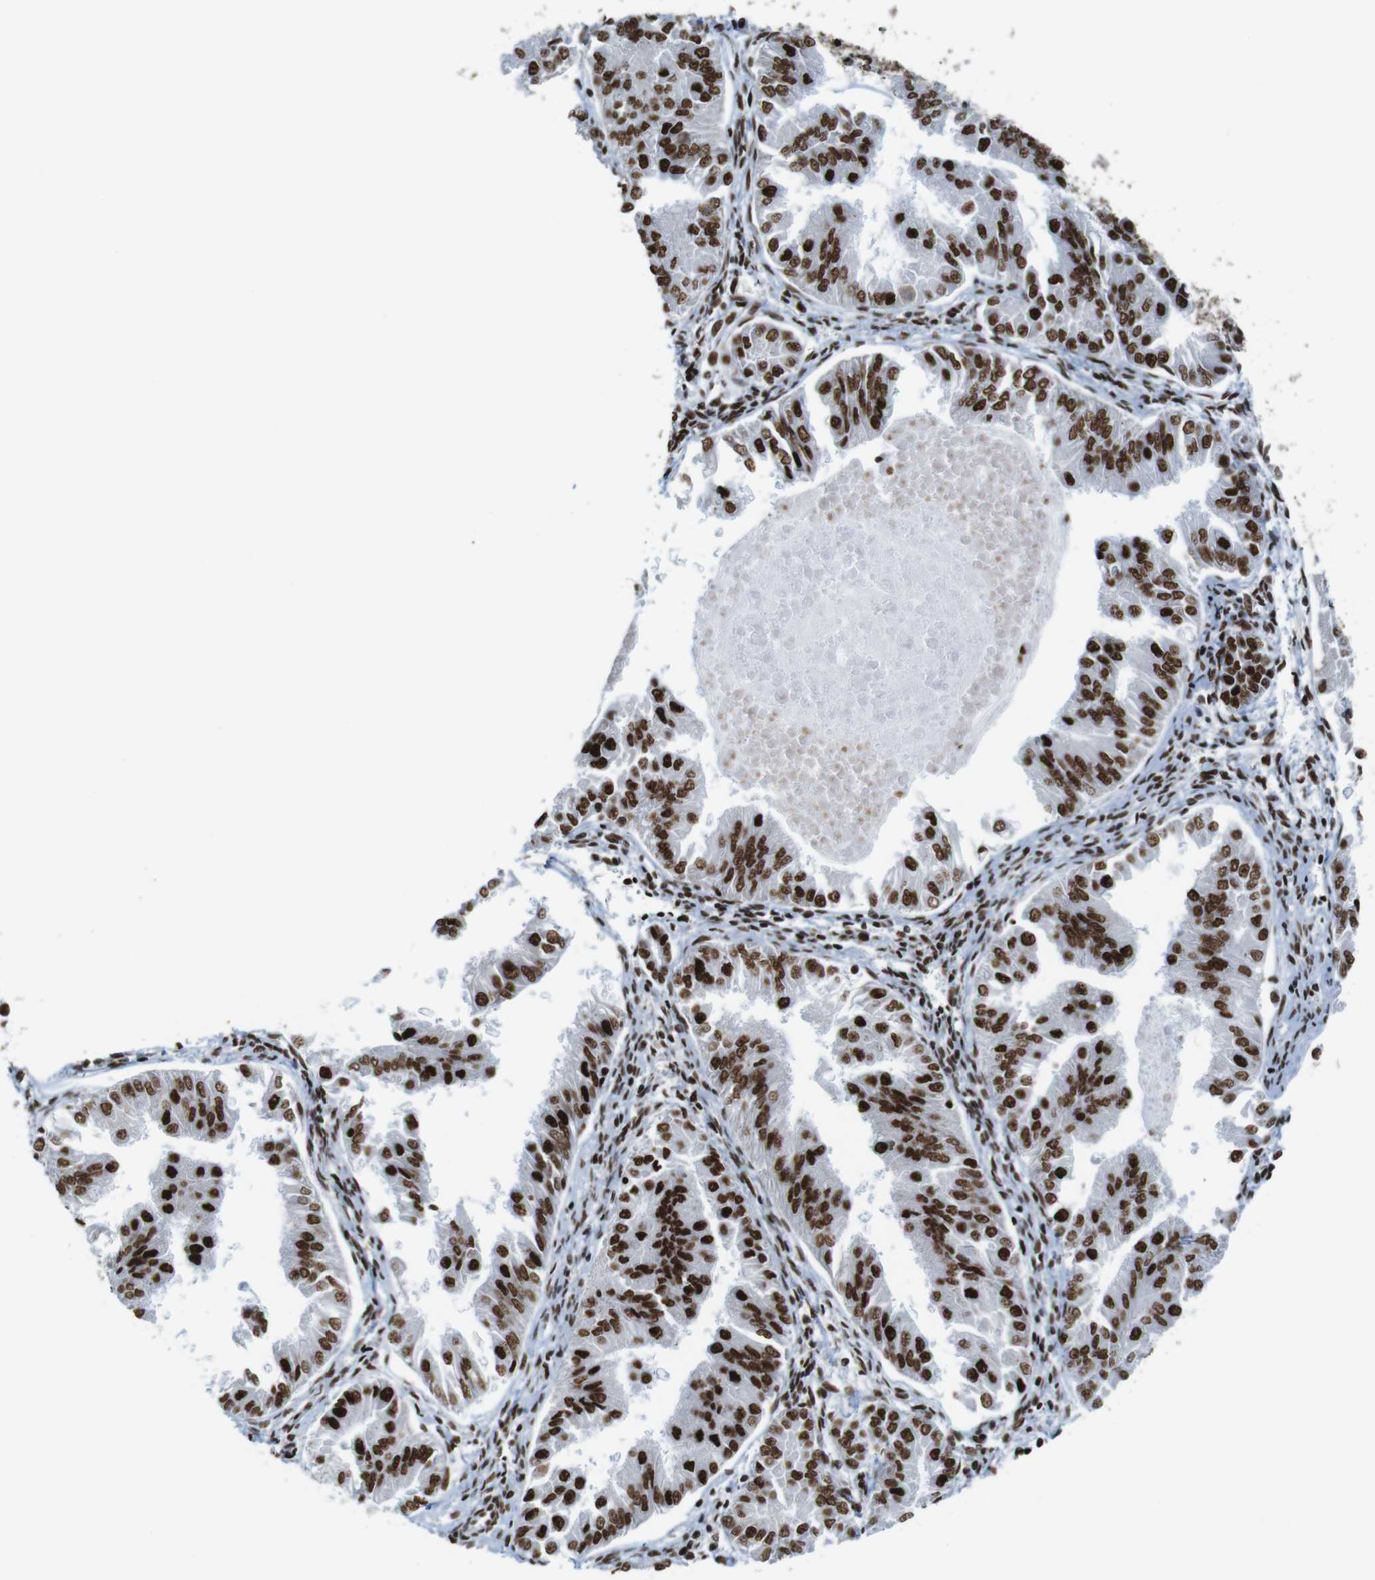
{"staining": {"intensity": "strong", "quantity": ">75%", "location": "nuclear"}, "tissue": "endometrial cancer", "cell_type": "Tumor cells", "image_type": "cancer", "snomed": [{"axis": "morphology", "description": "Adenocarcinoma, NOS"}, {"axis": "topography", "description": "Endometrium"}], "caption": "The histopathology image exhibits staining of adenocarcinoma (endometrial), revealing strong nuclear protein staining (brown color) within tumor cells.", "gene": "ROMO1", "patient": {"sex": "female", "age": 53}}